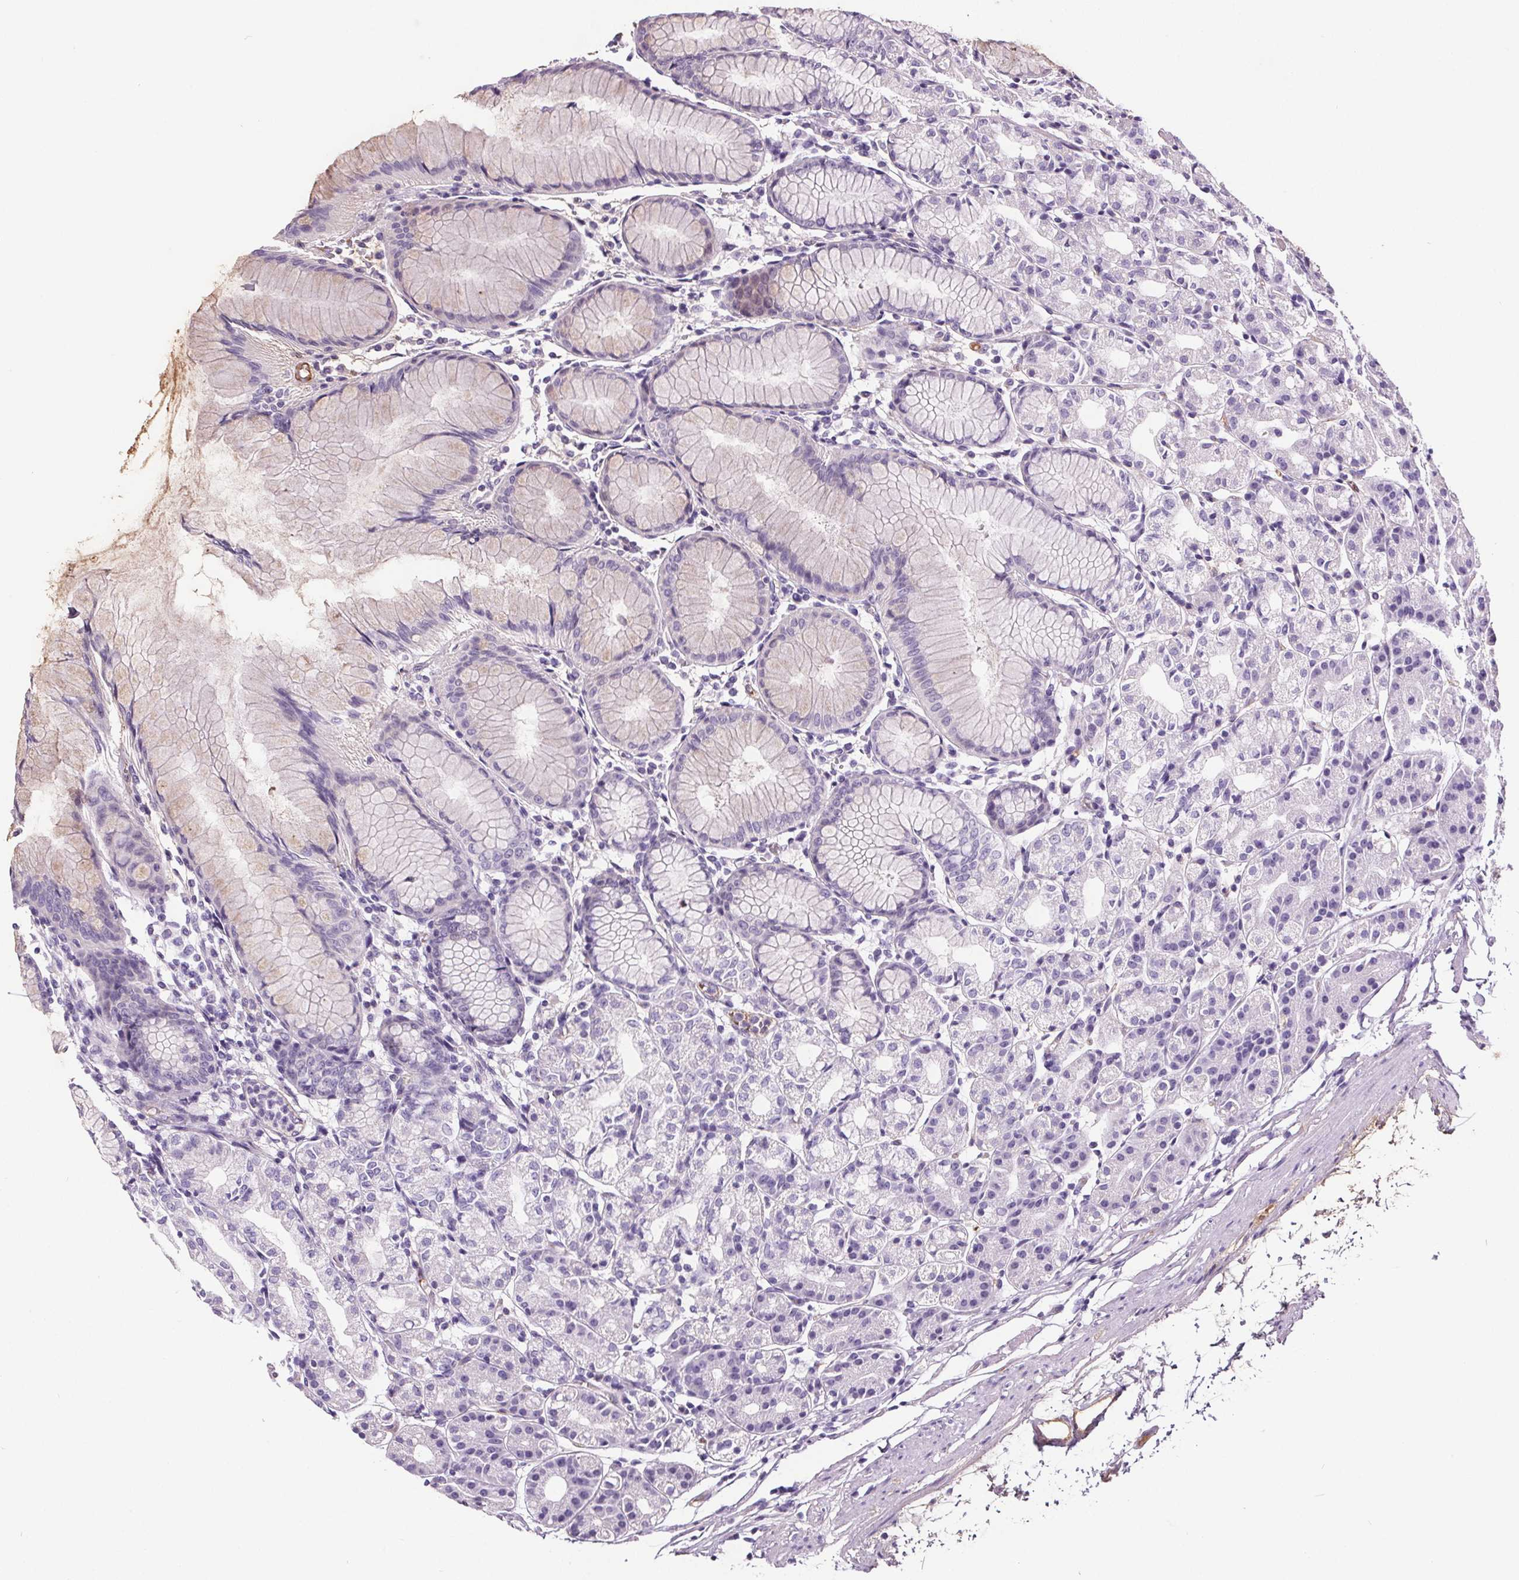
{"staining": {"intensity": "negative", "quantity": "none", "location": "none"}, "tissue": "stomach", "cell_type": "Glandular cells", "image_type": "normal", "snomed": [{"axis": "morphology", "description": "Normal tissue, NOS"}, {"axis": "topography", "description": "Stomach"}], "caption": "Unremarkable stomach was stained to show a protein in brown. There is no significant expression in glandular cells.", "gene": "CD5L", "patient": {"sex": "female", "age": 57}}